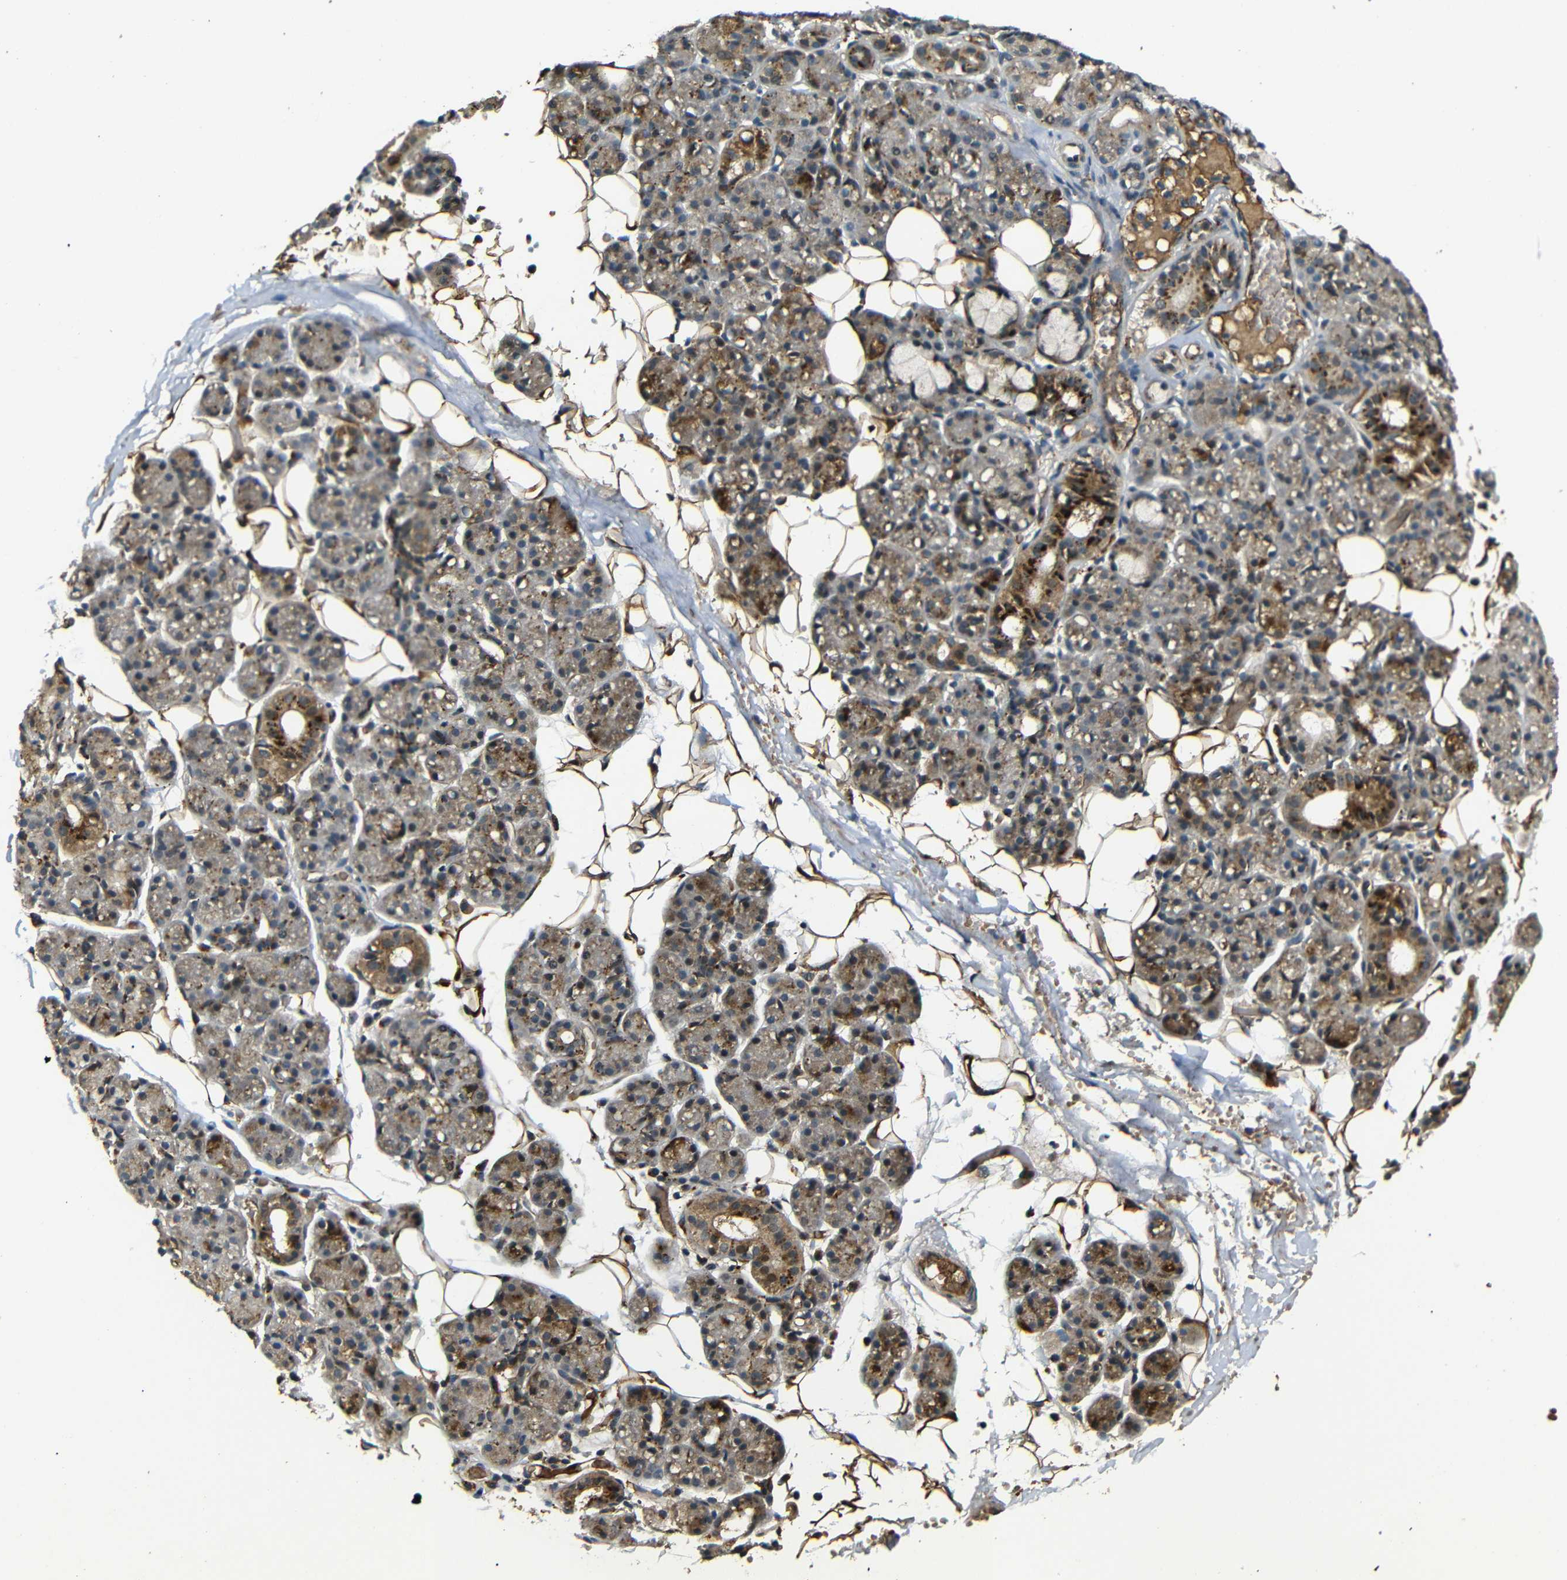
{"staining": {"intensity": "moderate", "quantity": ">75%", "location": "cytoplasmic/membranous"}, "tissue": "salivary gland", "cell_type": "Glandular cells", "image_type": "normal", "snomed": [{"axis": "morphology", "description": "Normal tissue, NOS"}, {"axis": "topography", "description": "Salivary gland"}], "caption": "Immunohistochemical staining of benign salivary gland displays medium levels of moderate cytoplasmic/membranous staining in about >75% of glandular cells.", "gene": "ATP7A", "patient": {"sex": "male", "age": 63}}